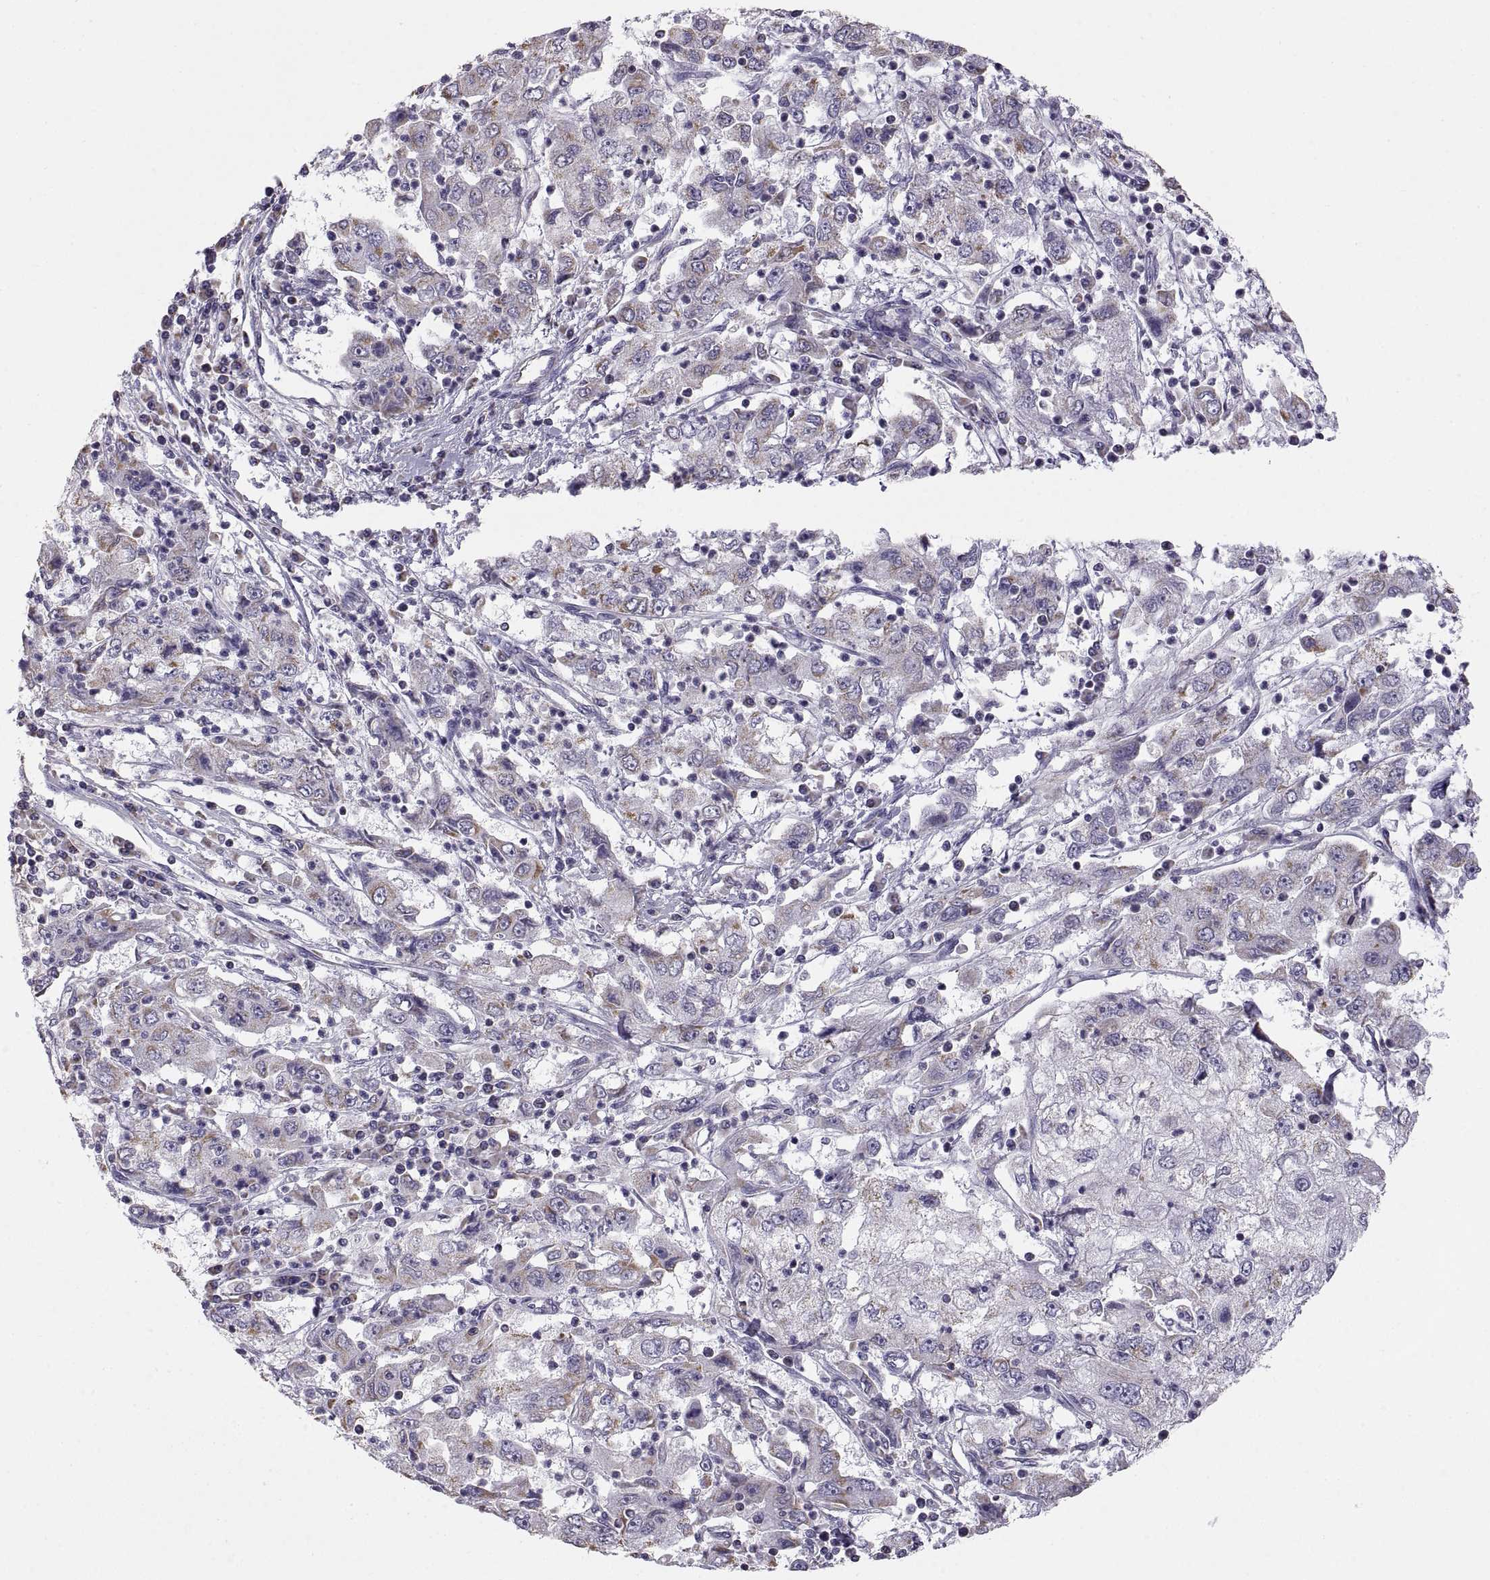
{"staining": {"intensity": "weak", "quantity": "<25%", "location": "cytoplasmic/membranous"}, "tissue": "cervical cancer", "cell_type": "Tumor cells", "image_type": "cancer", "snomed": [{"axis": "morphology", "description": "Squamous cell carcinoma, NOS"}, {"axis": "topography", "description": "Cervix"}], "caption": "The photomicrograph shows no staining of tumor cells in squamous cell carcinoma (cervical).", "gene": "TNNC1", "patient": {"sex": "female", "age": 36}}